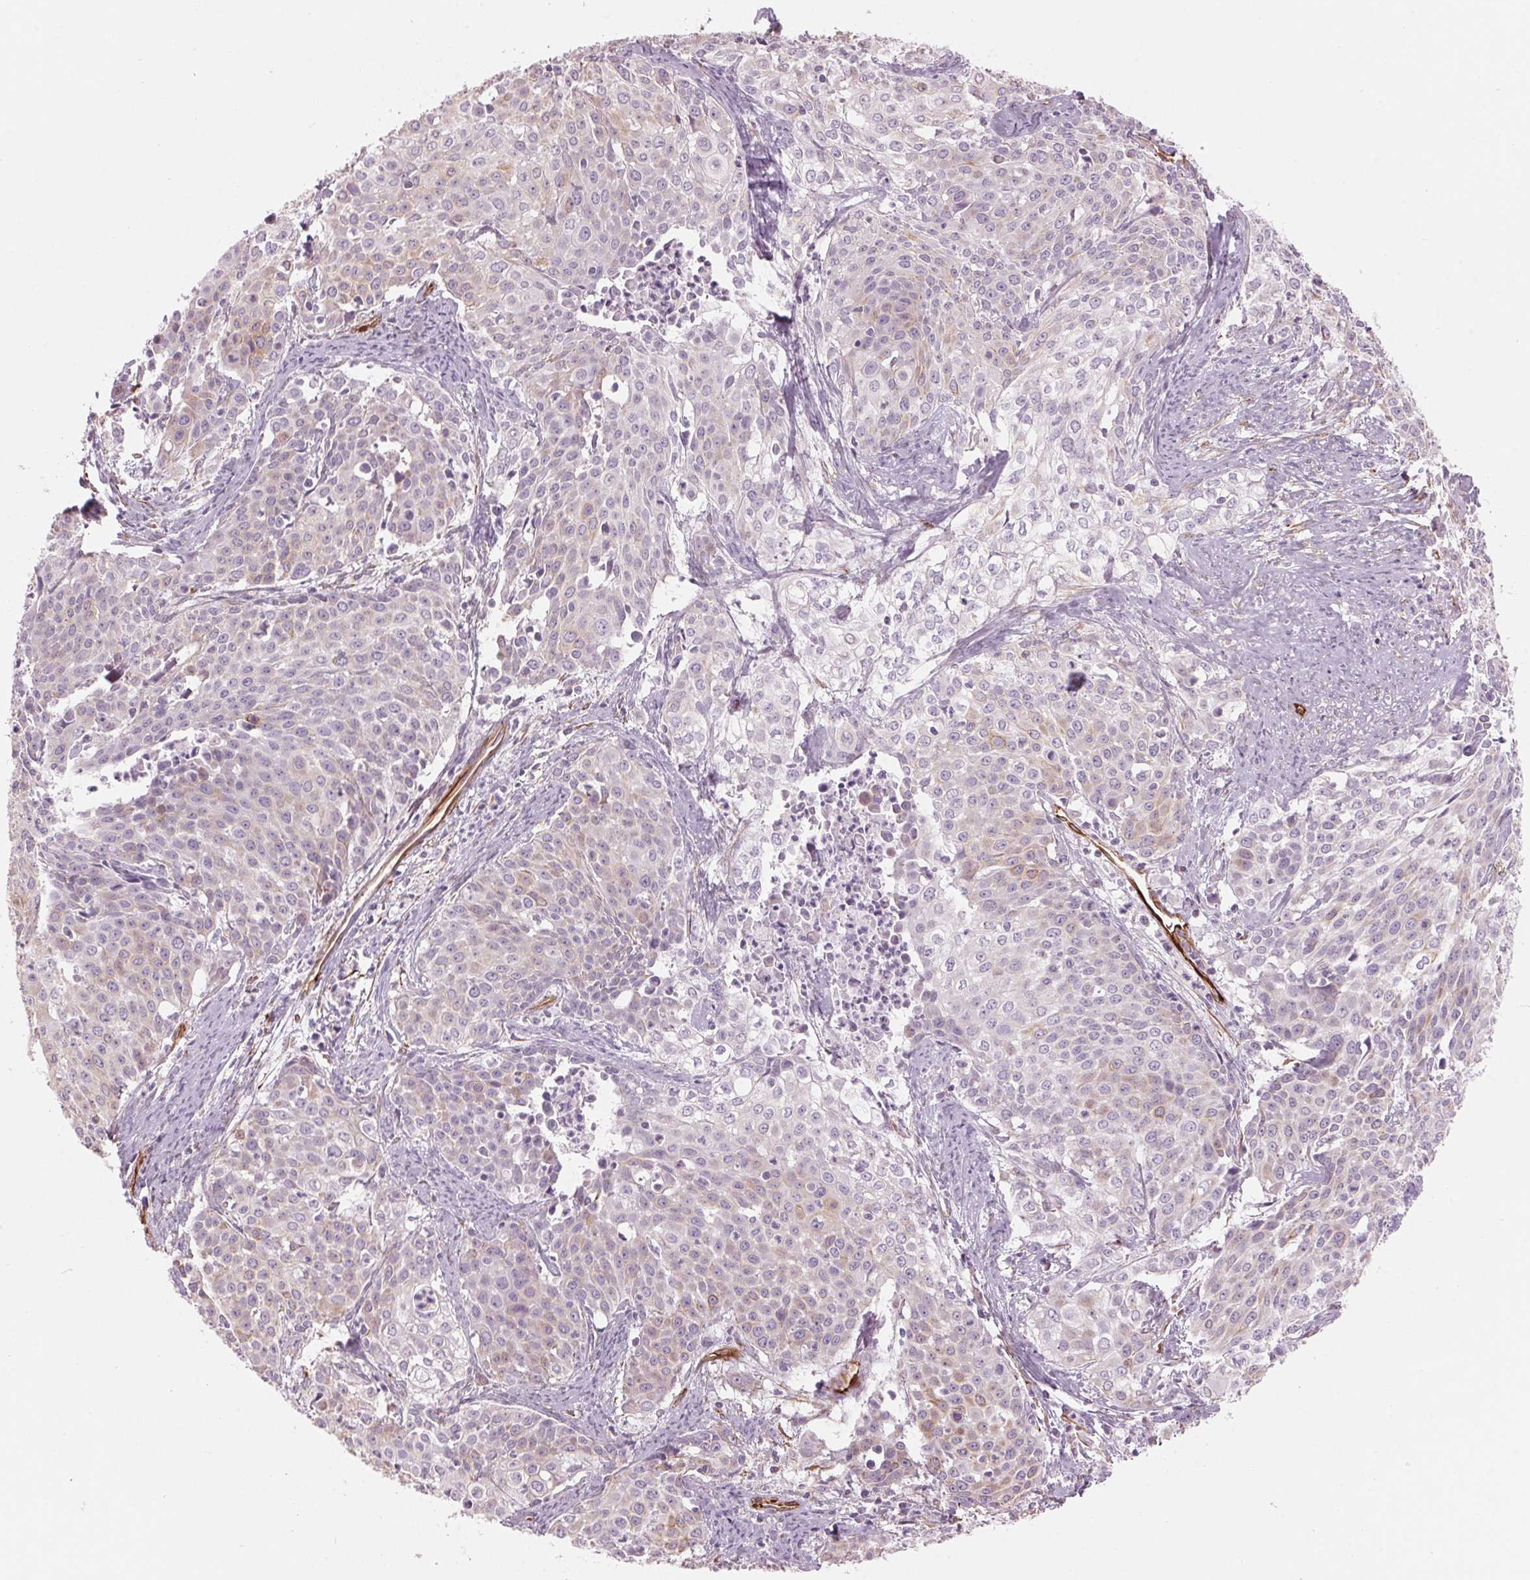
{"staining": {"intensity": "negative", "quantity": "none", "location": "none"}, "tissue": "cervical cancer", "cell_type": "Tumor cells", "image_type": "cancer", "snomed": [{"axis": "morphology", "description": "Squamous cell carcinoma, NOS"}, {"axis": "topography", "description": "Cervix"}], "caption": "High magnification brightfield microscopy of cervical cancer stained with DAB (brown) and counterstained with hematoxylin (blue): tumor cells show no significant staining. The staining was performed using DAB (3,3'-diaminobenzidine) to visualize the protein expression in brown, while the nuclei were stained in blue with hematoxylin (Magnification: 20x).", "gene": "CLPS", "patient": {"sex": "female", "age": 39}}